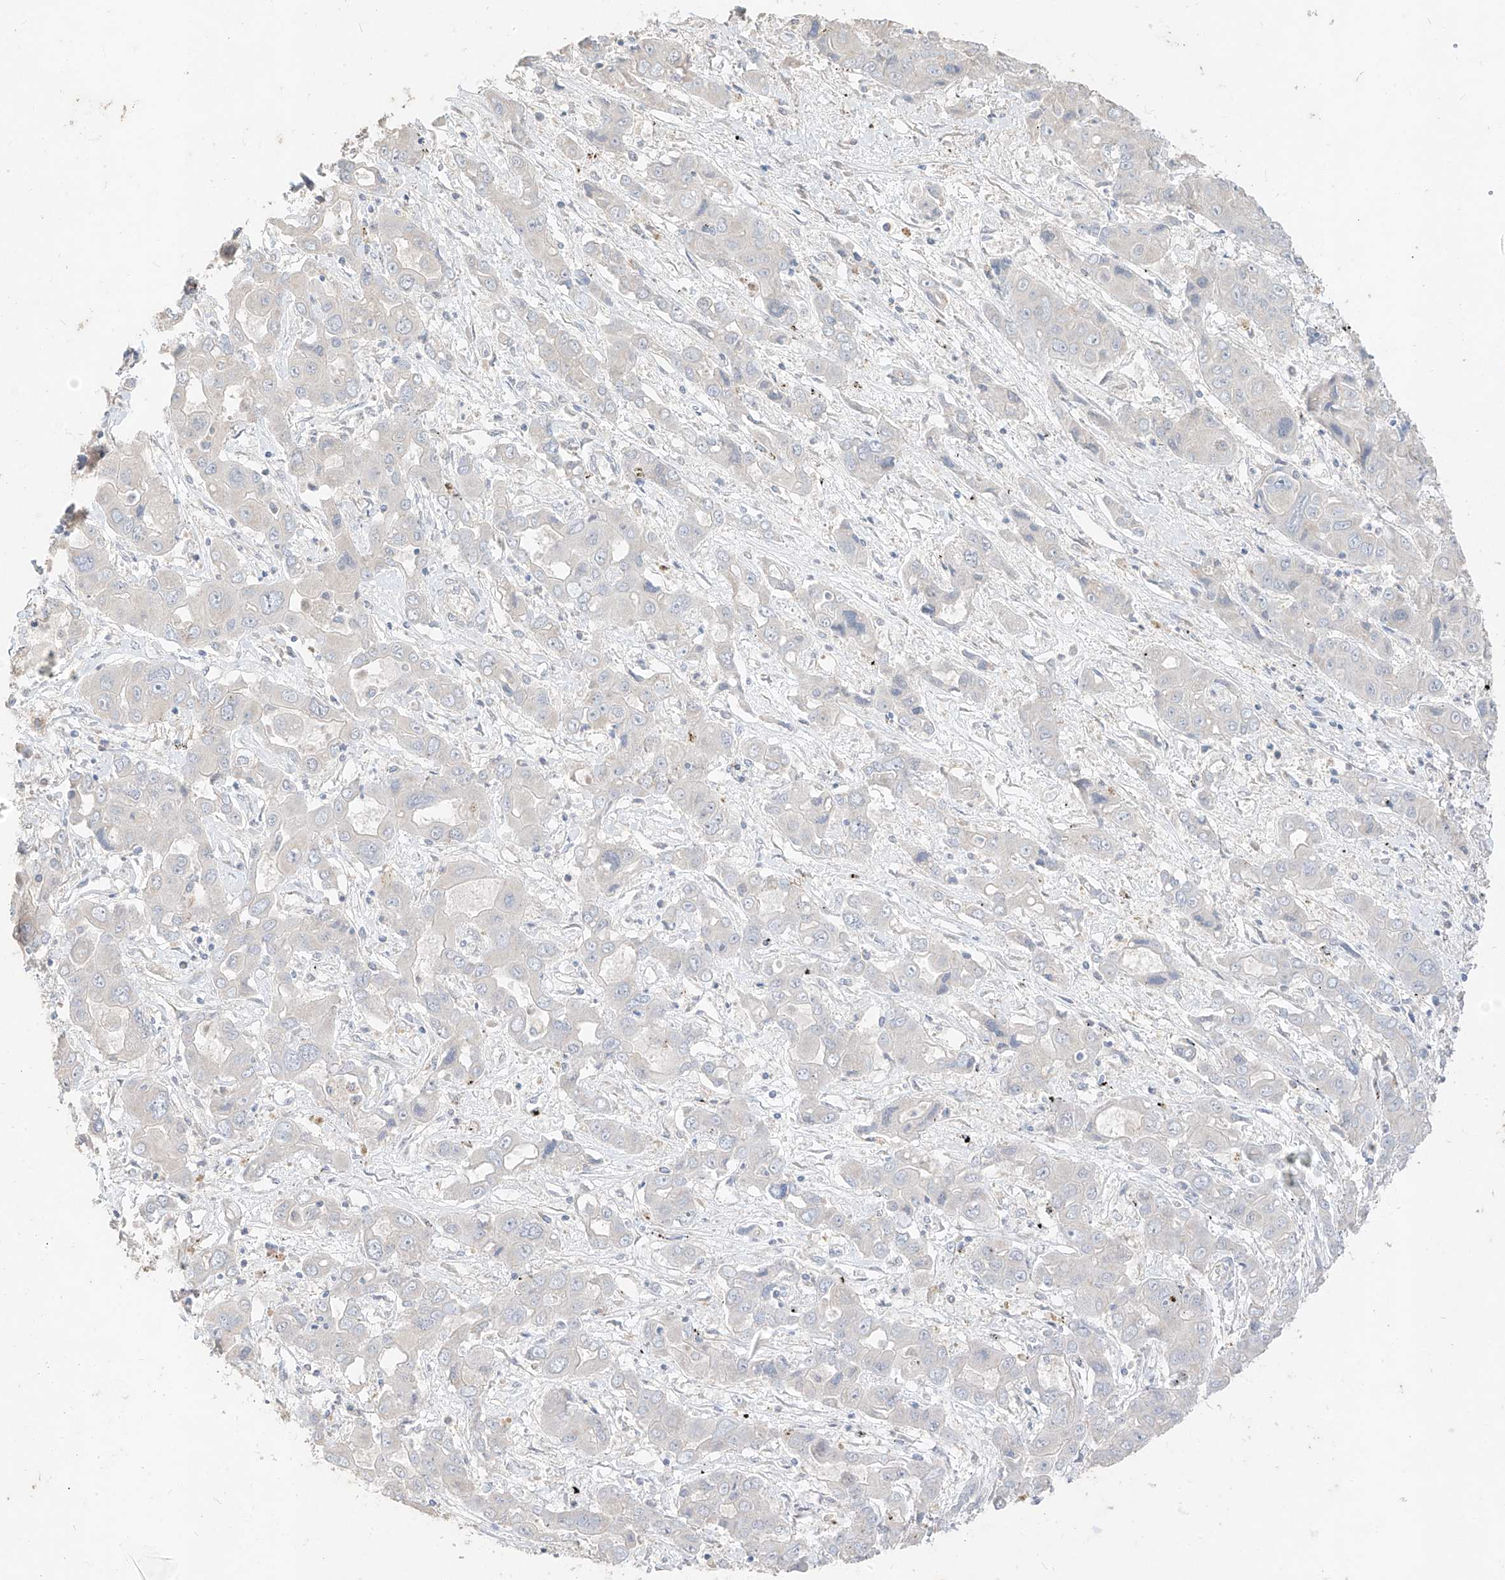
{"staining": {"intensity": "negative", "quantity": "none", "location": "none"}, "tissue": "liver cancer", "cell_type": "Tumor cells", "image_type": "cancer", "snomed": [{"axis": "morphology", "description": "Cholangiocarcinoma"}, {"axis": "topography", "description": "Liver"}], "caption": "Tumor cells are negative for brown protein staining in liver cancer (cholangiocarcinoma).", "gene": "ZZEF1", "patient": {"sex": "male", "age": 67}}